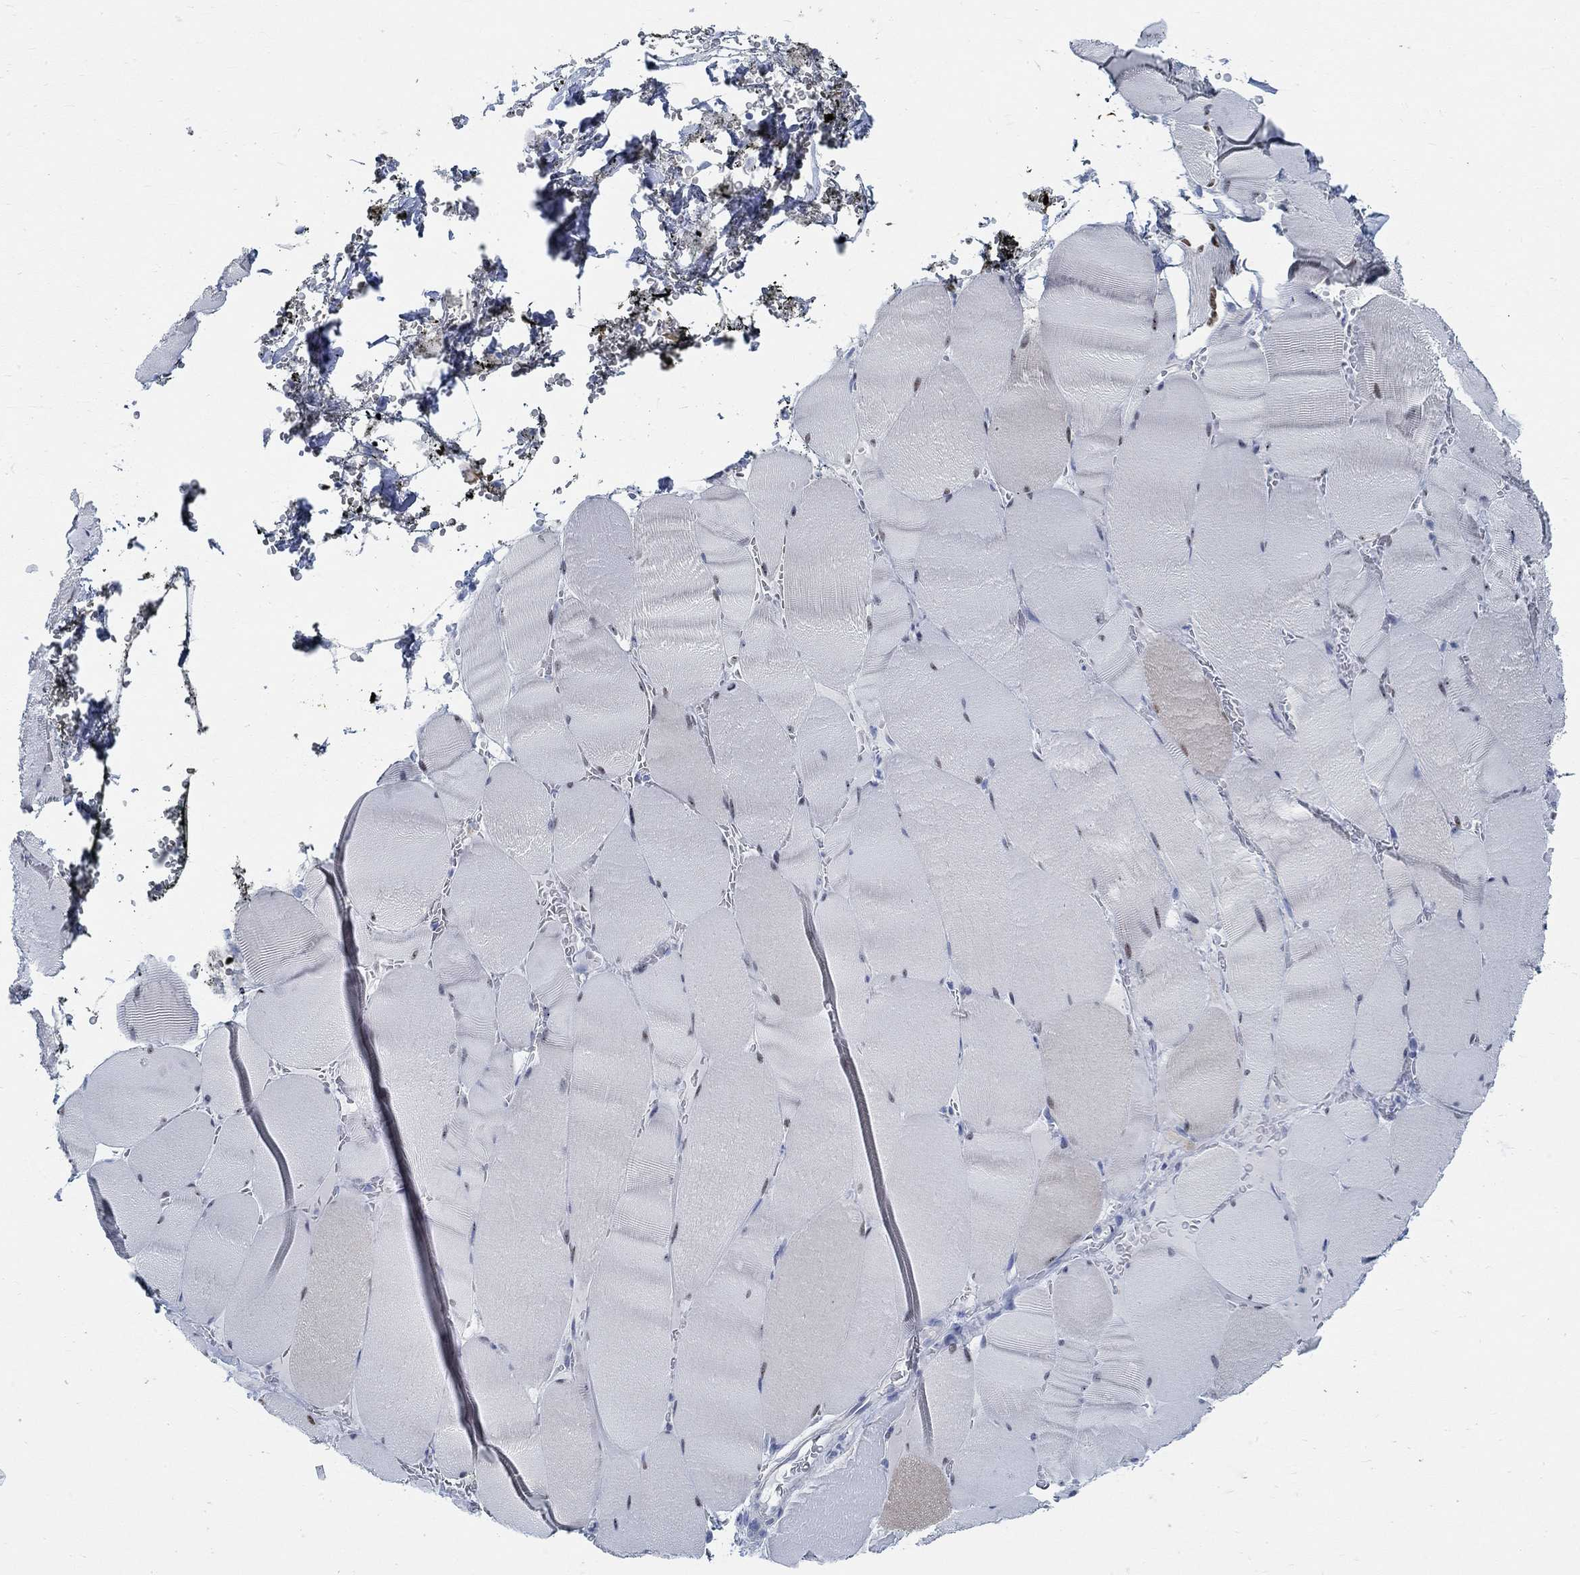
{"staining": {"intensity": "weak", "quantity": "<25%", "location": "nuclear"}, "tissue": "skeletal muscle", "cell_type": "Myocytes", "image_type": "normal", "snomed": [{"axis": "morphology", "description": "Normal tissue, NOS"}, {"axis": "topography", "description": "Skeletal muscle"}], "caption": "Immunohistochemistry (IHC) photomicrograph of unremarkable human skeletal muscle stained for a protein (brown), which demonstrates no positivity in myocytes.", "gene": "RBM20", "patient": {"sex": "male", "age": 56}}